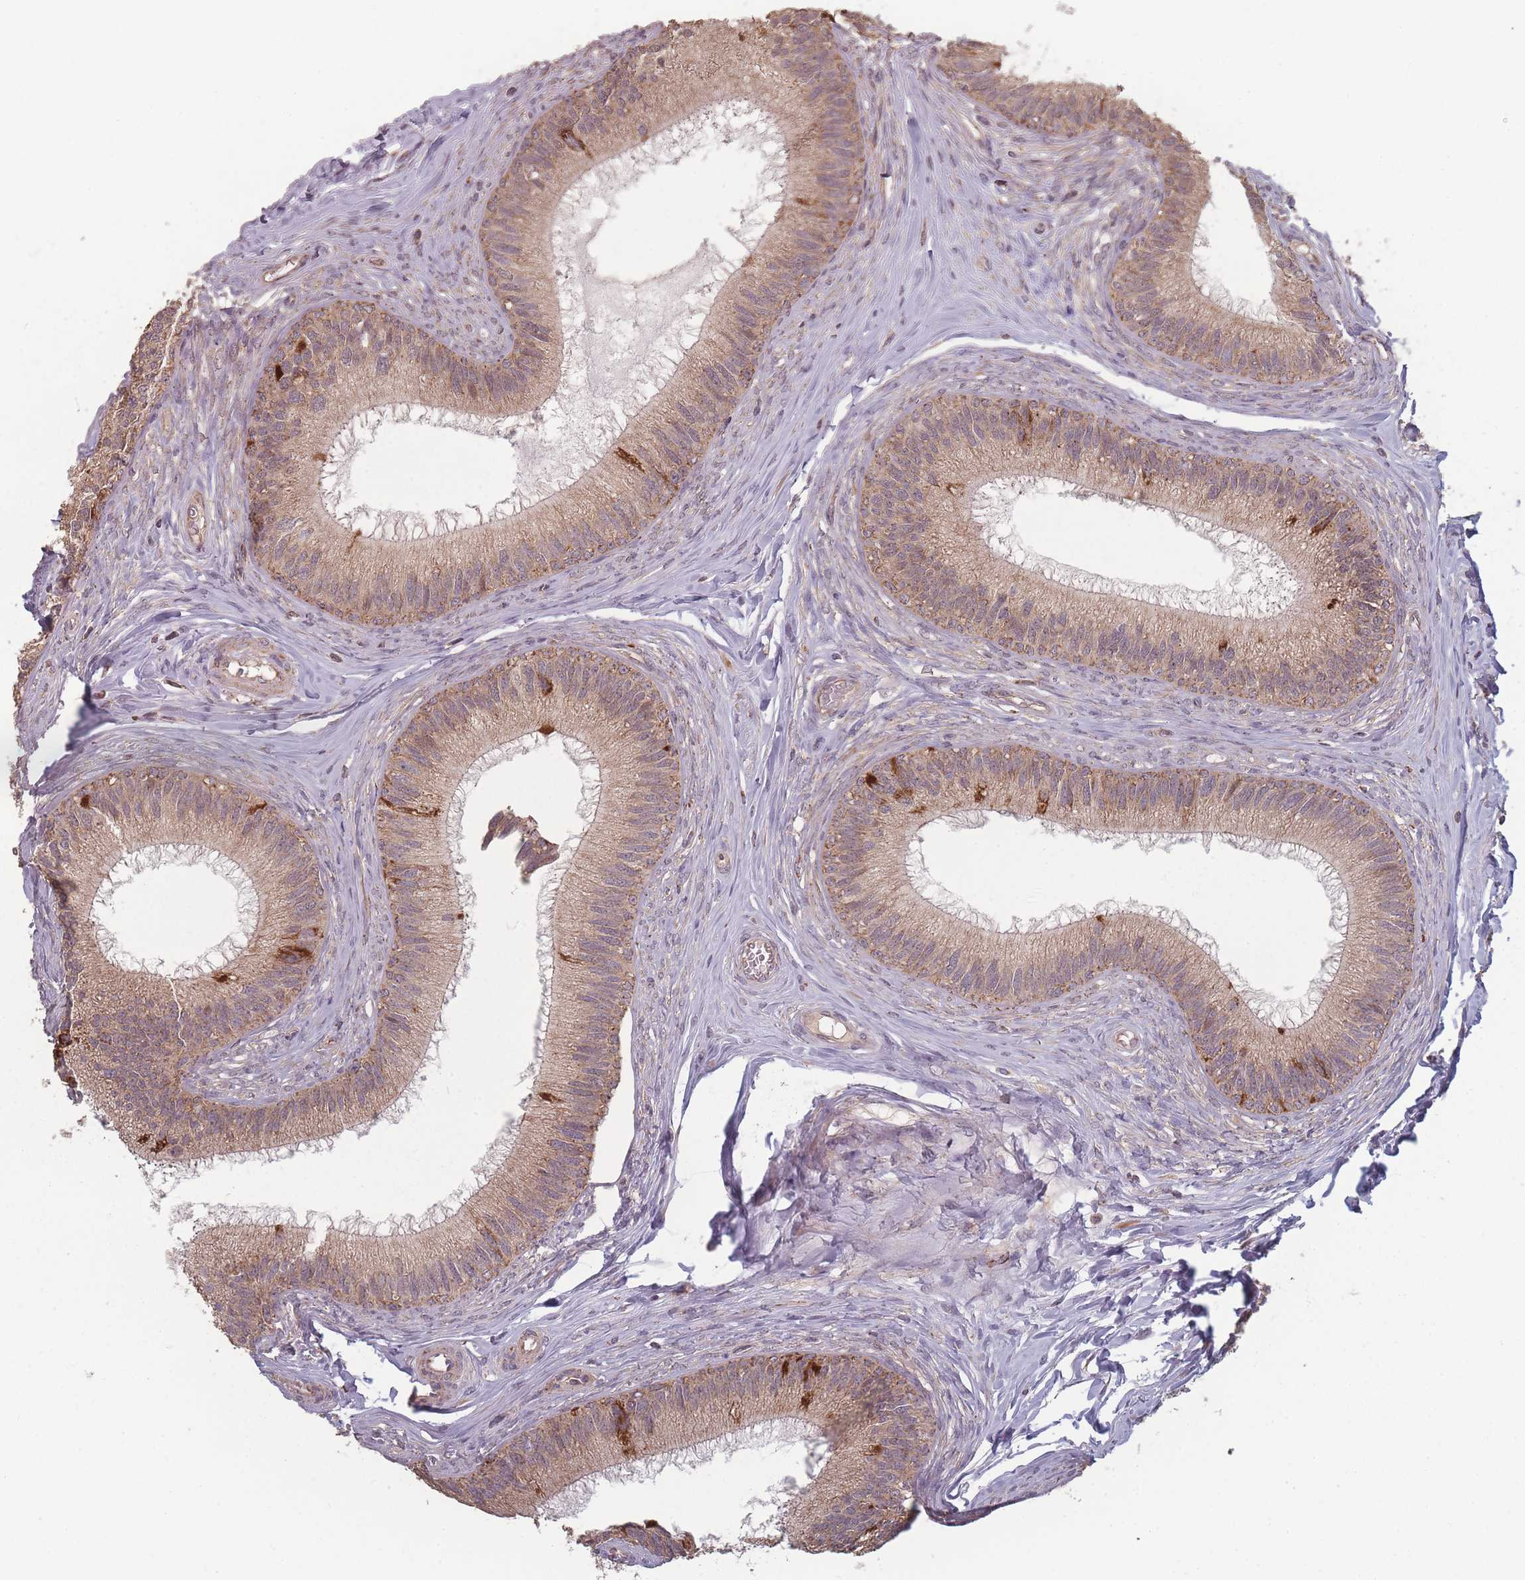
{"staining": {"intensity": "moderate", "quantity": ">75%", "location": "cytoplasmic/membranous"}, "tissue": "epididymis", "cell_type": "Glandular cells", "image_type": "normal", "snomed": [{"axis": "morphology", "description": "Normal tissue, NOS"}, {"axis": "topography", "description": "Epididymis"}], "caption": "Moderate cytoplasmic/membranous staining for a protein is identified in about >75% of glandular cells of normal epididymis using IHC.", "gene": "LYRM7", "patient": {"sex": "male", "age": 27}}